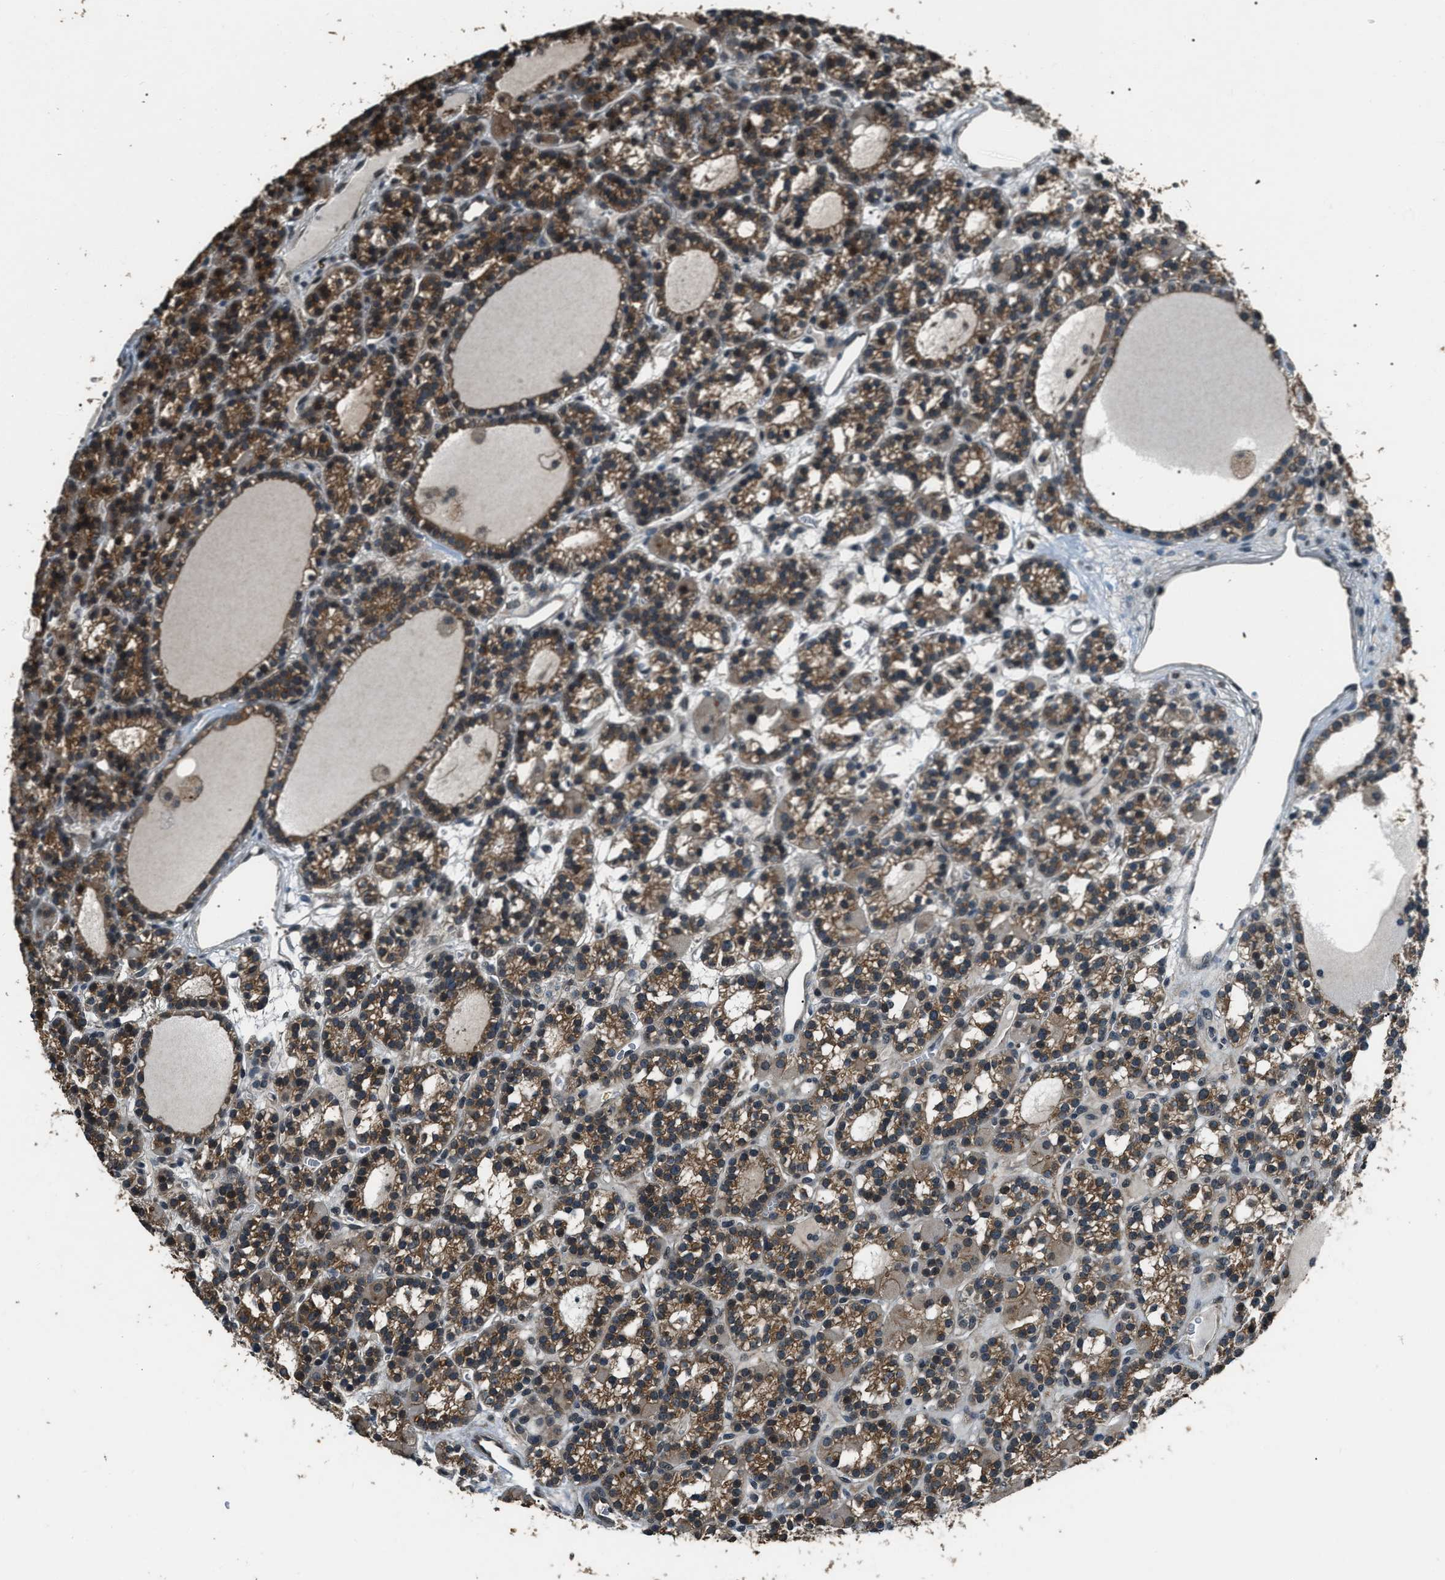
{"staining": {"intensity": "moderate", "quantity": ">75%", "location": "cytoplasmic/membranous,nuclear"}, "tissue": "parathyroid gland", "cell_type": "Glandular cells", "image_type": "normal", "snomed": [{"axis": "morphology", "description": "Normal tissue, NOS"}, {"axis": "morphology", "description": "Adenoma, NOS"}, {"axis": "topography", "description": "Parathyroid gland"}], "caption": "This is a histology image of IHC staining of benign parathyroid gland, which shows moderate expression in the cytoplasmic/membranous,nuclear of glandular cells.", "gene": "NUDCD3", "patient": {"sex": "female", "age": 58}}